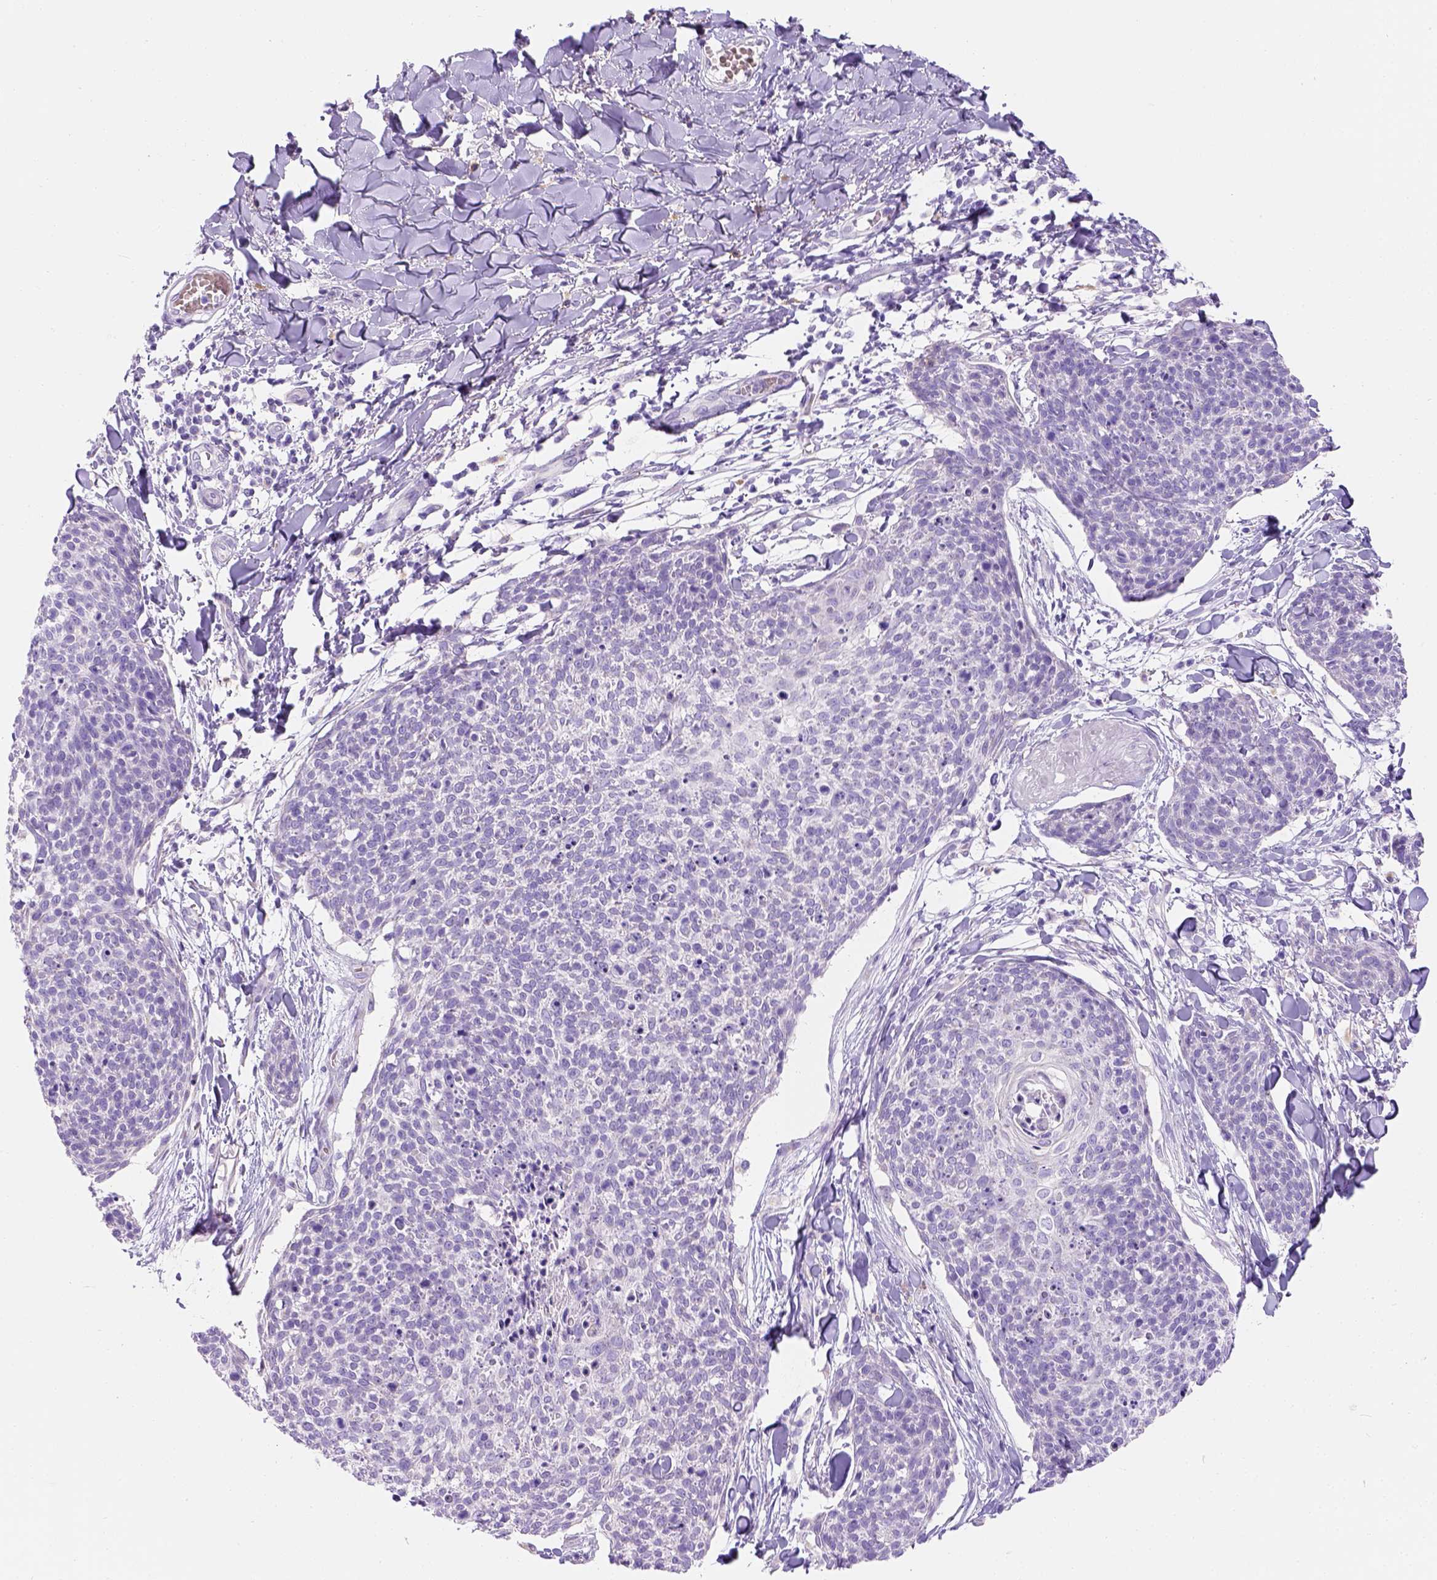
{"staining": {"intensity": "negative", "quantity": "none", "location": "none"}, "tissue": "skin cancer", "cell_type": "Tumor cells", "image_type": "cancer", "snomed": [{"axis": "morphology", "description": "Squamous cell carcinoma, NOS"}, {"axis": "topography", "description": "Skin"}, {"axis": "topography", "description": "Vulva"}], "caption": "A micrograph of skin cancer stained for a protein exhibits no brown staining in tumor cells. (Brightfield microscopy of DAB IHC at high magnification).", "gene": "PHF7", "patient": {"sex": "female", "age": 75}}